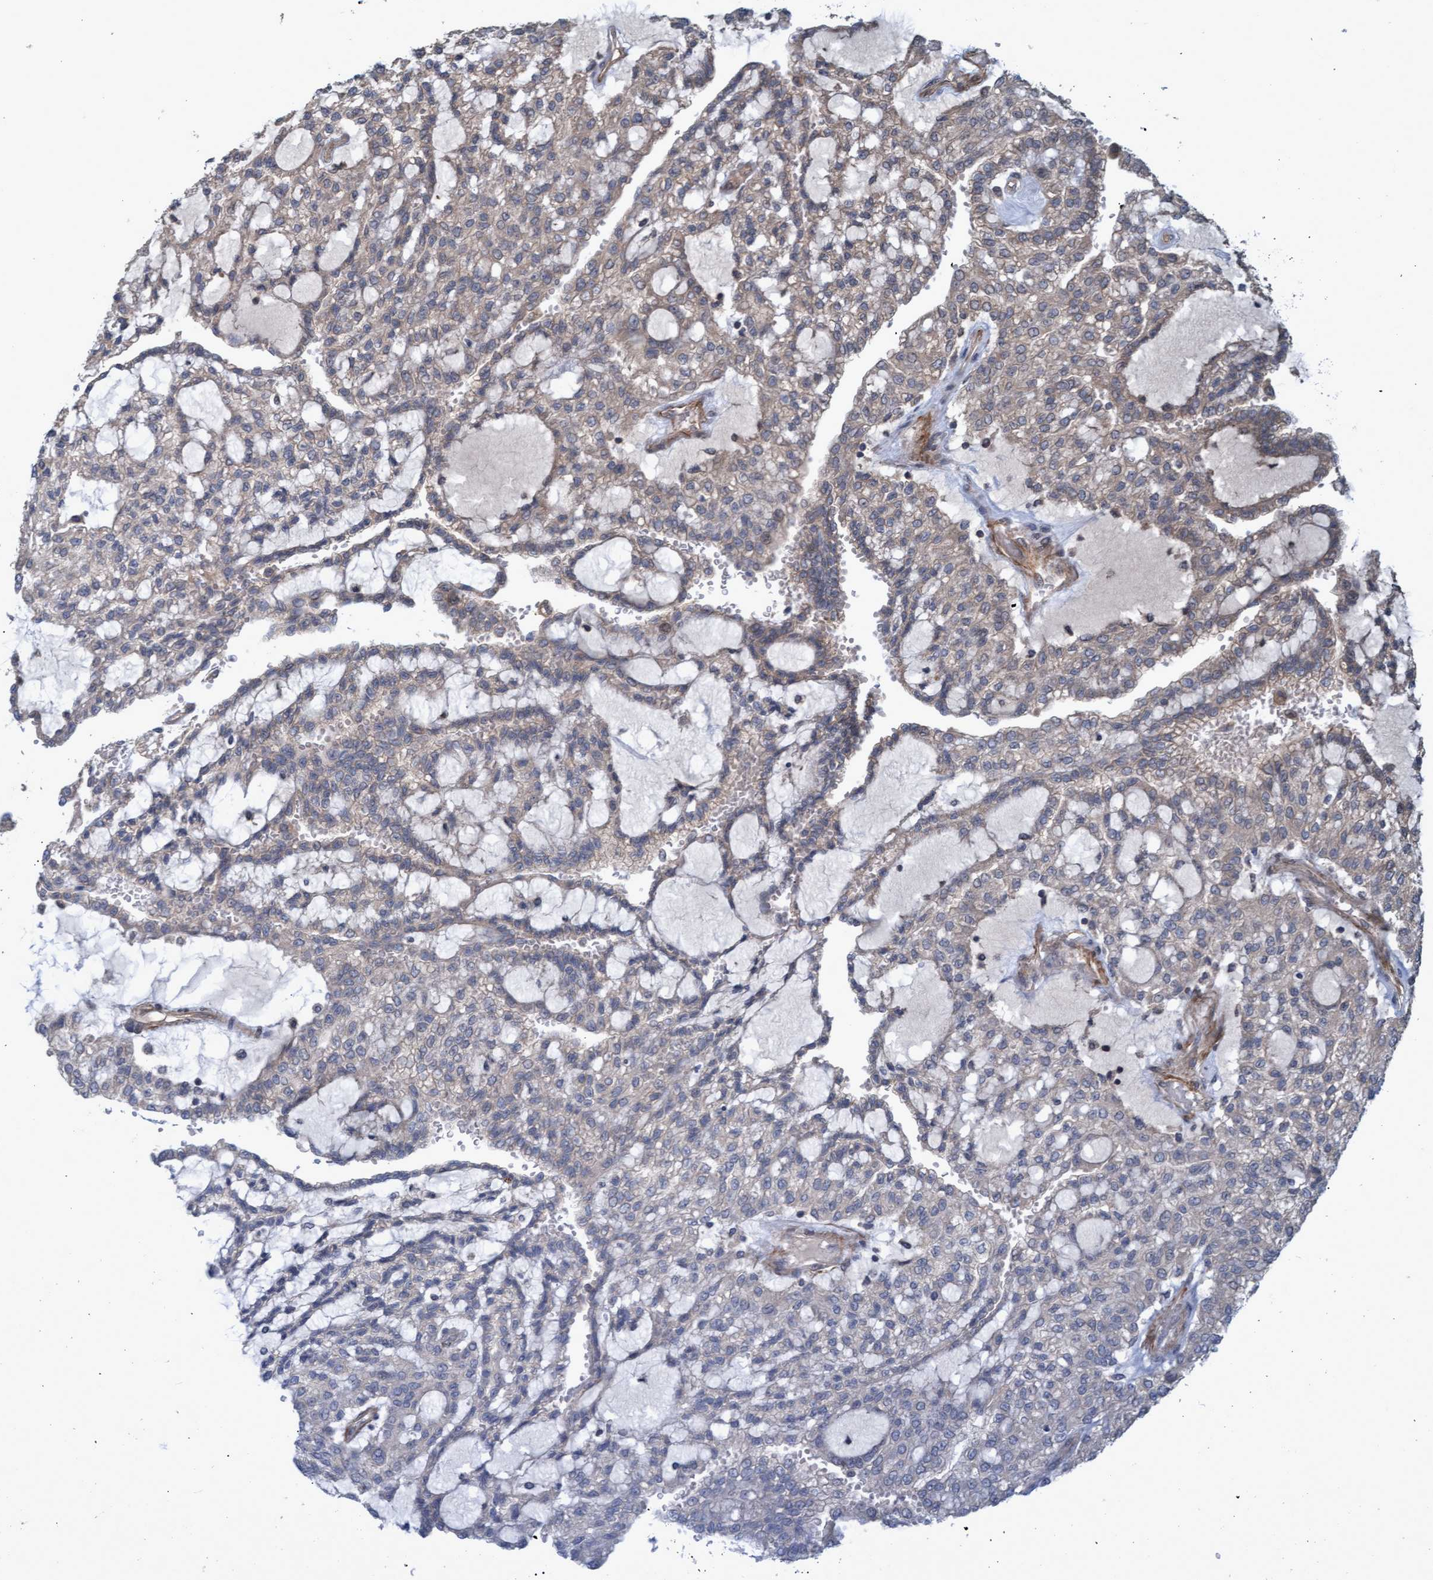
{"staining": {"intensity": "weak", "quantity": "<25%", "location": "cytoplasmic/membranous"}, "tissue": "renal cancer", "cell_type": "Tumor cells", "image_type": "cancer", "snomed": [{"axis": "morphology", "description": "Adenocarcinoma, NOS"}, {"axis": "topography", "description": "Kidney"}], "caption": "Immunohistochemistry histopathology image of neoplastic tissue: renal adenocarcinoma stained with DAB (3,3'-diaminobenzidine) exhibits no significant protein expression in tumor cells.", "gene": "GGT6", "patient": {"sex": "male", "age": 63}}